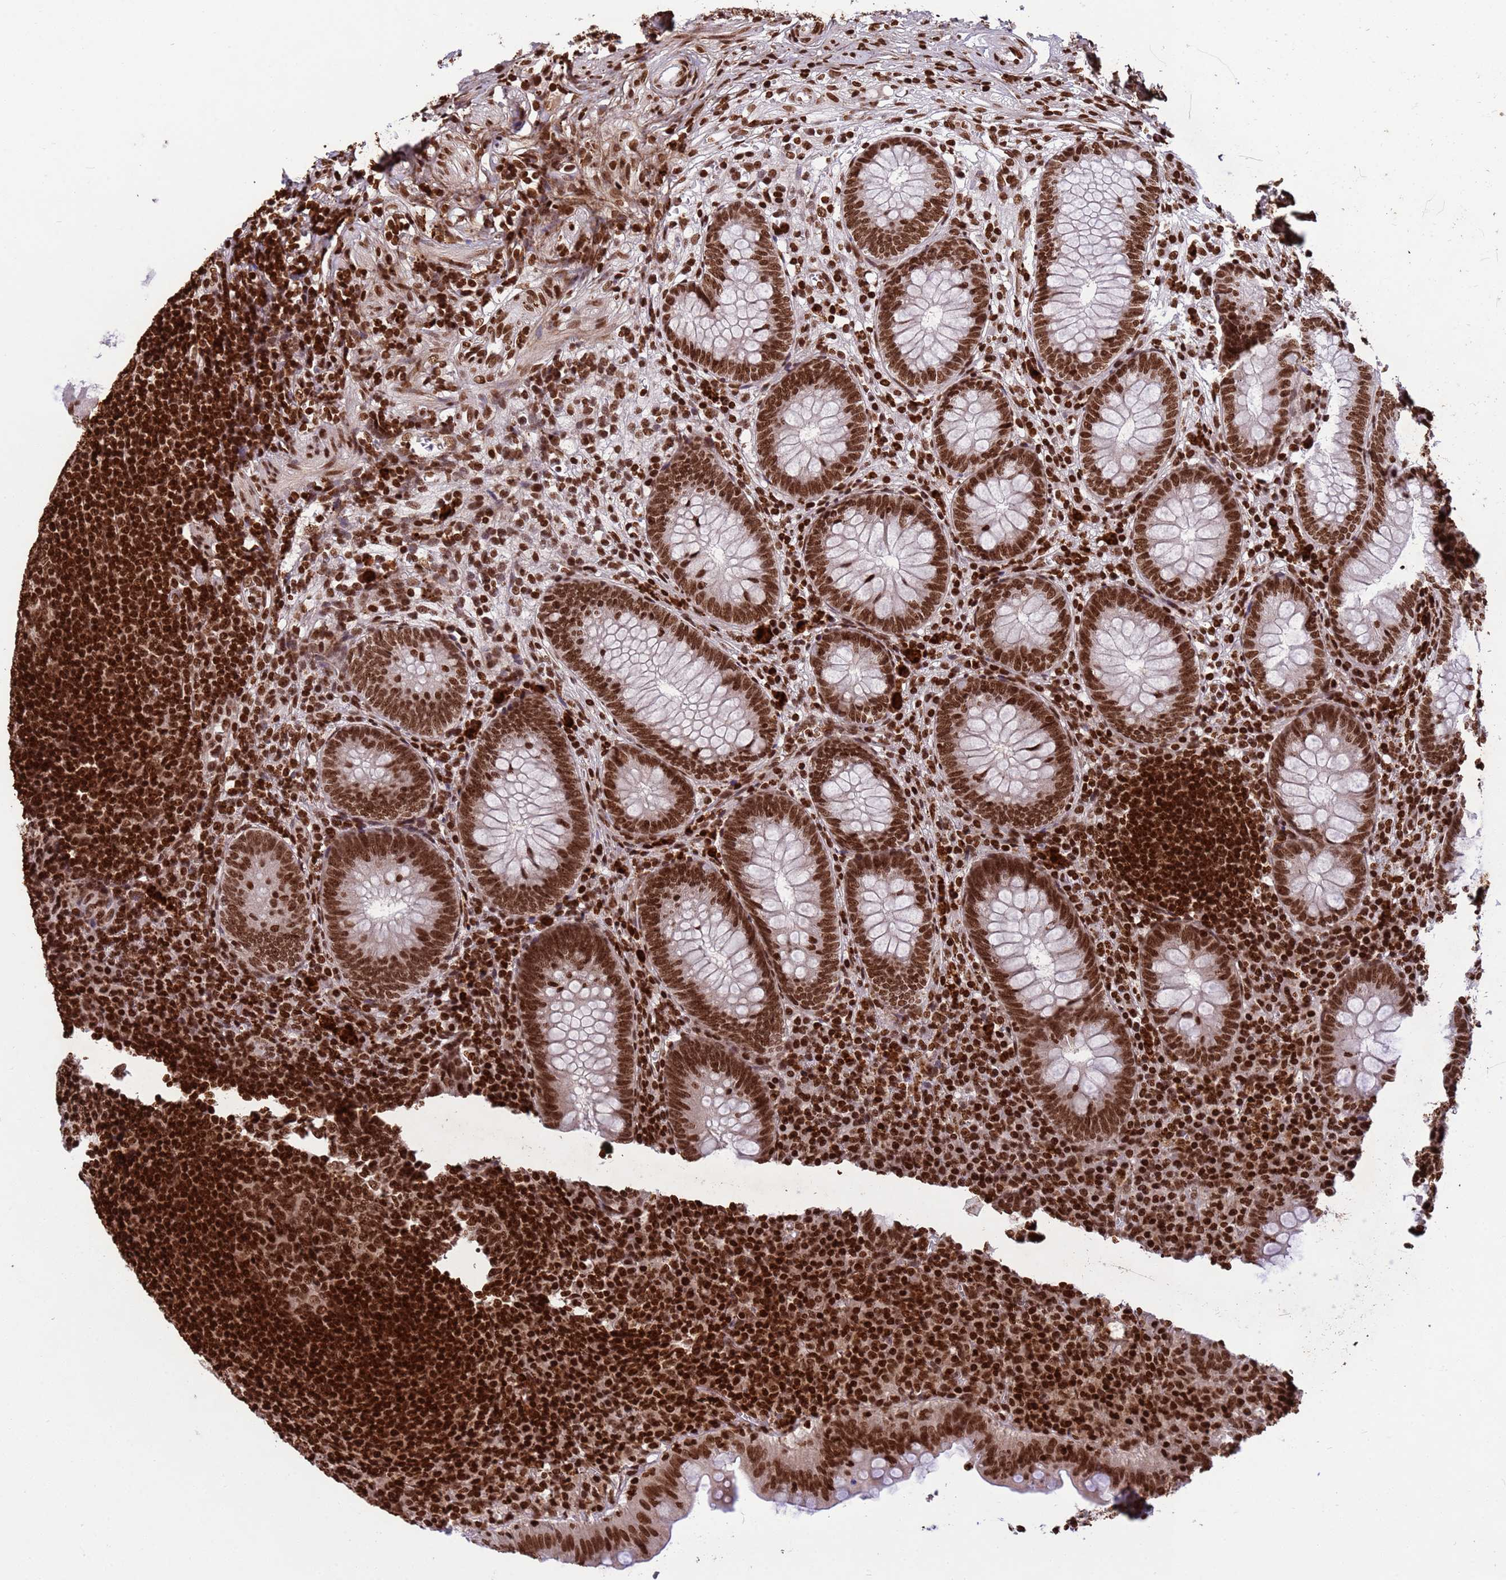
{"staining": {"intensity": "strong", "quantity": ">75%", "location": "nuclear"}, "tissue": "appendix", "cell_type": "Glandular cells", "image_type": "normal", "snomed": [{"axis": "morphology", "description": "Normal tissue, NOS"}, {"axis": "topography", "description": "Appendix"}], "caption": "Normal appendix was stained to show a protein in brown. There is high levels of strong nuclear expression in about >75% of glandular cells.", "gene": "H3", "patient": {"sex": "male", "age": 56}}